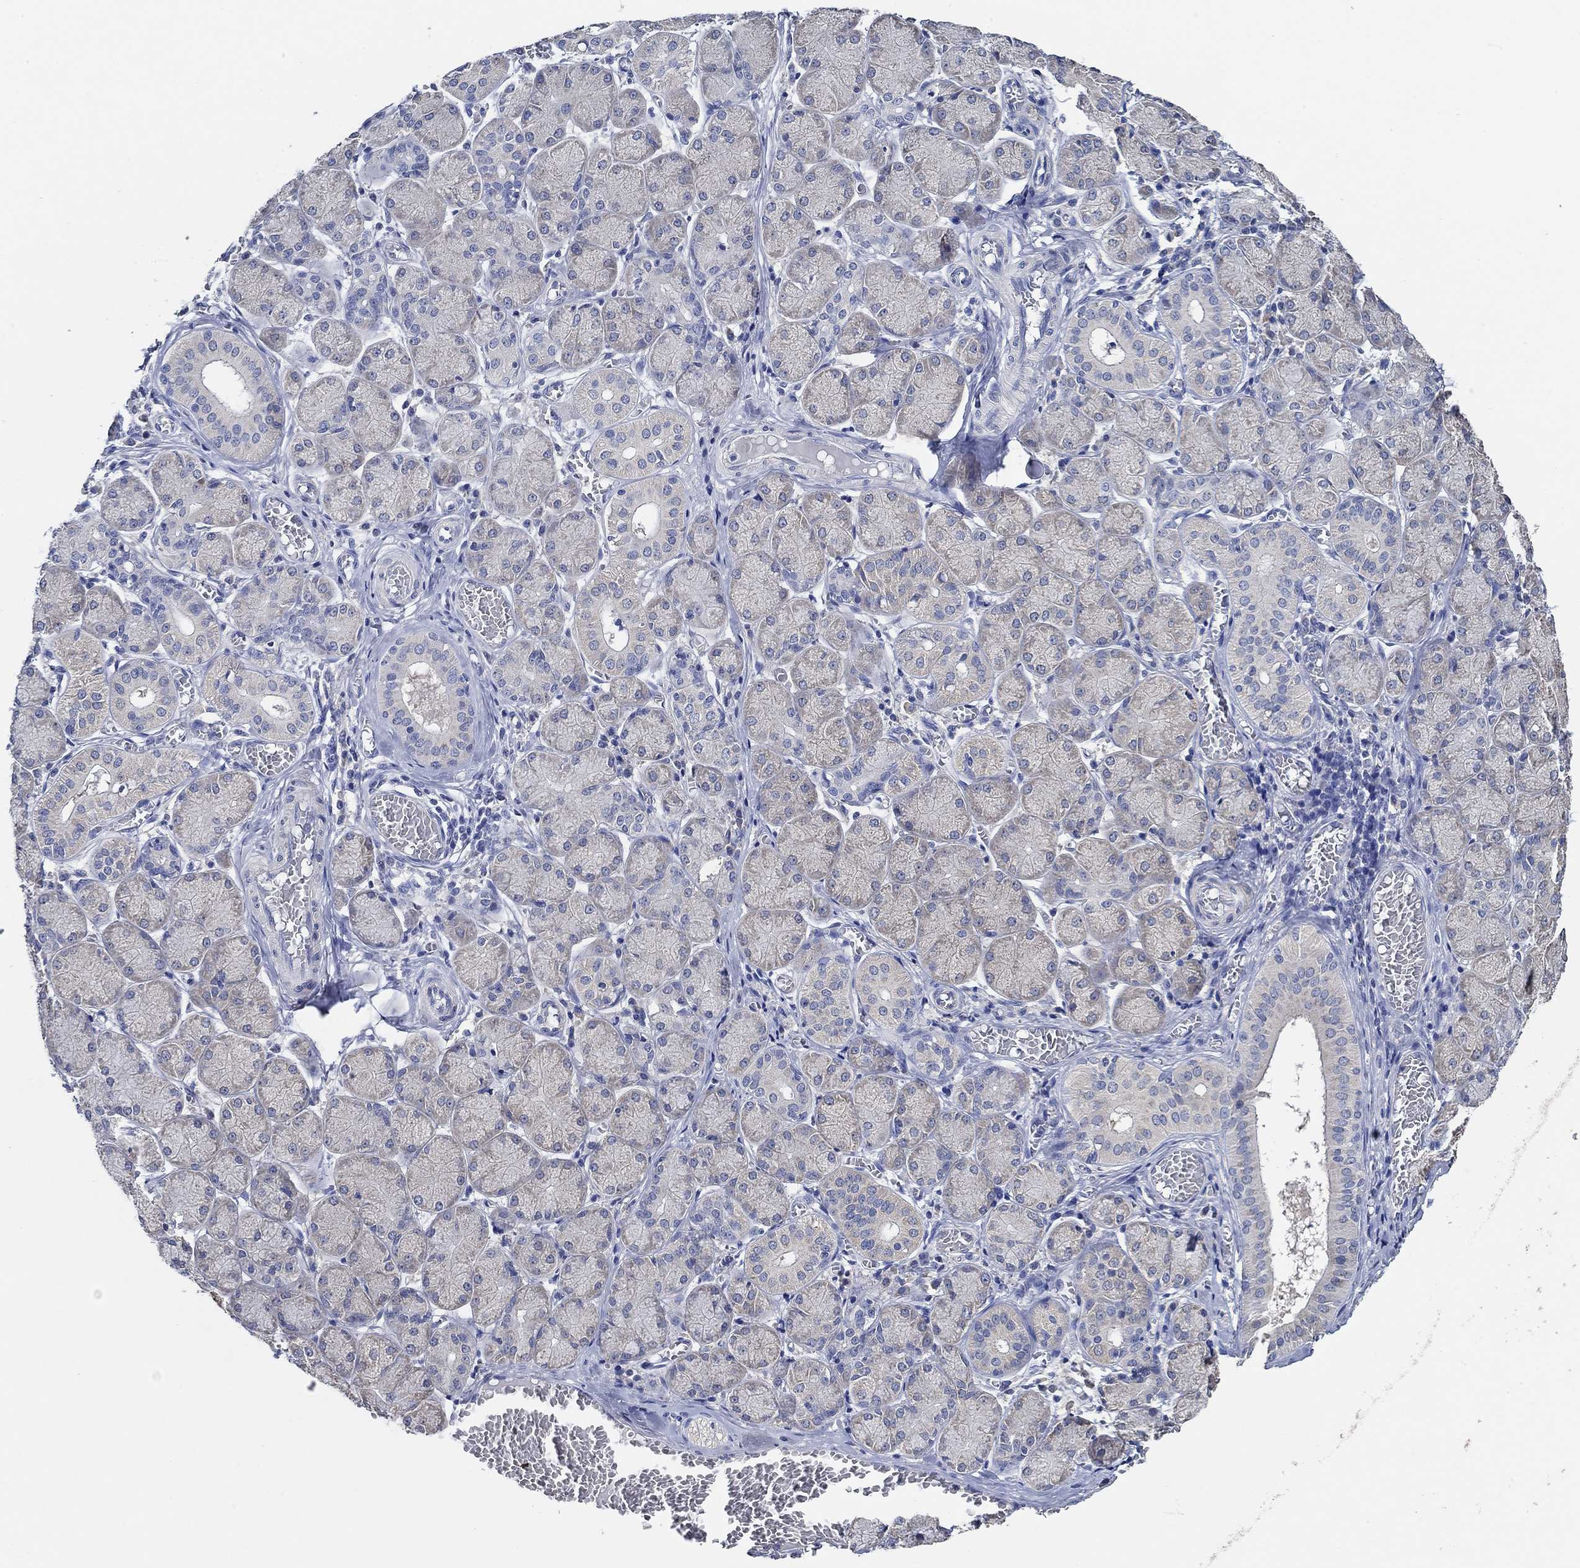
{"staining": {"intensity": "negative", "quantity": "none", "location": "none"}, "tissue": "salivary gland", "cell_type": "Glandular cells", "image_type": "normal", "snomed": [{"axis": "morphology", "description": "Normal tissue, NOS"}, {"axis": "topography", "description": "Salivary gland"}, {"axis": "topography", "description": "Peripheral nerve tissue"}], "caption": "DAB (3,3'-diaminobenzidine) immunohistochemical staining of normal salivary gland exhibits no significant positivity in glandular cells.", "gene": "DOCK3", "patient": {"sex": "female", "age": 24}}